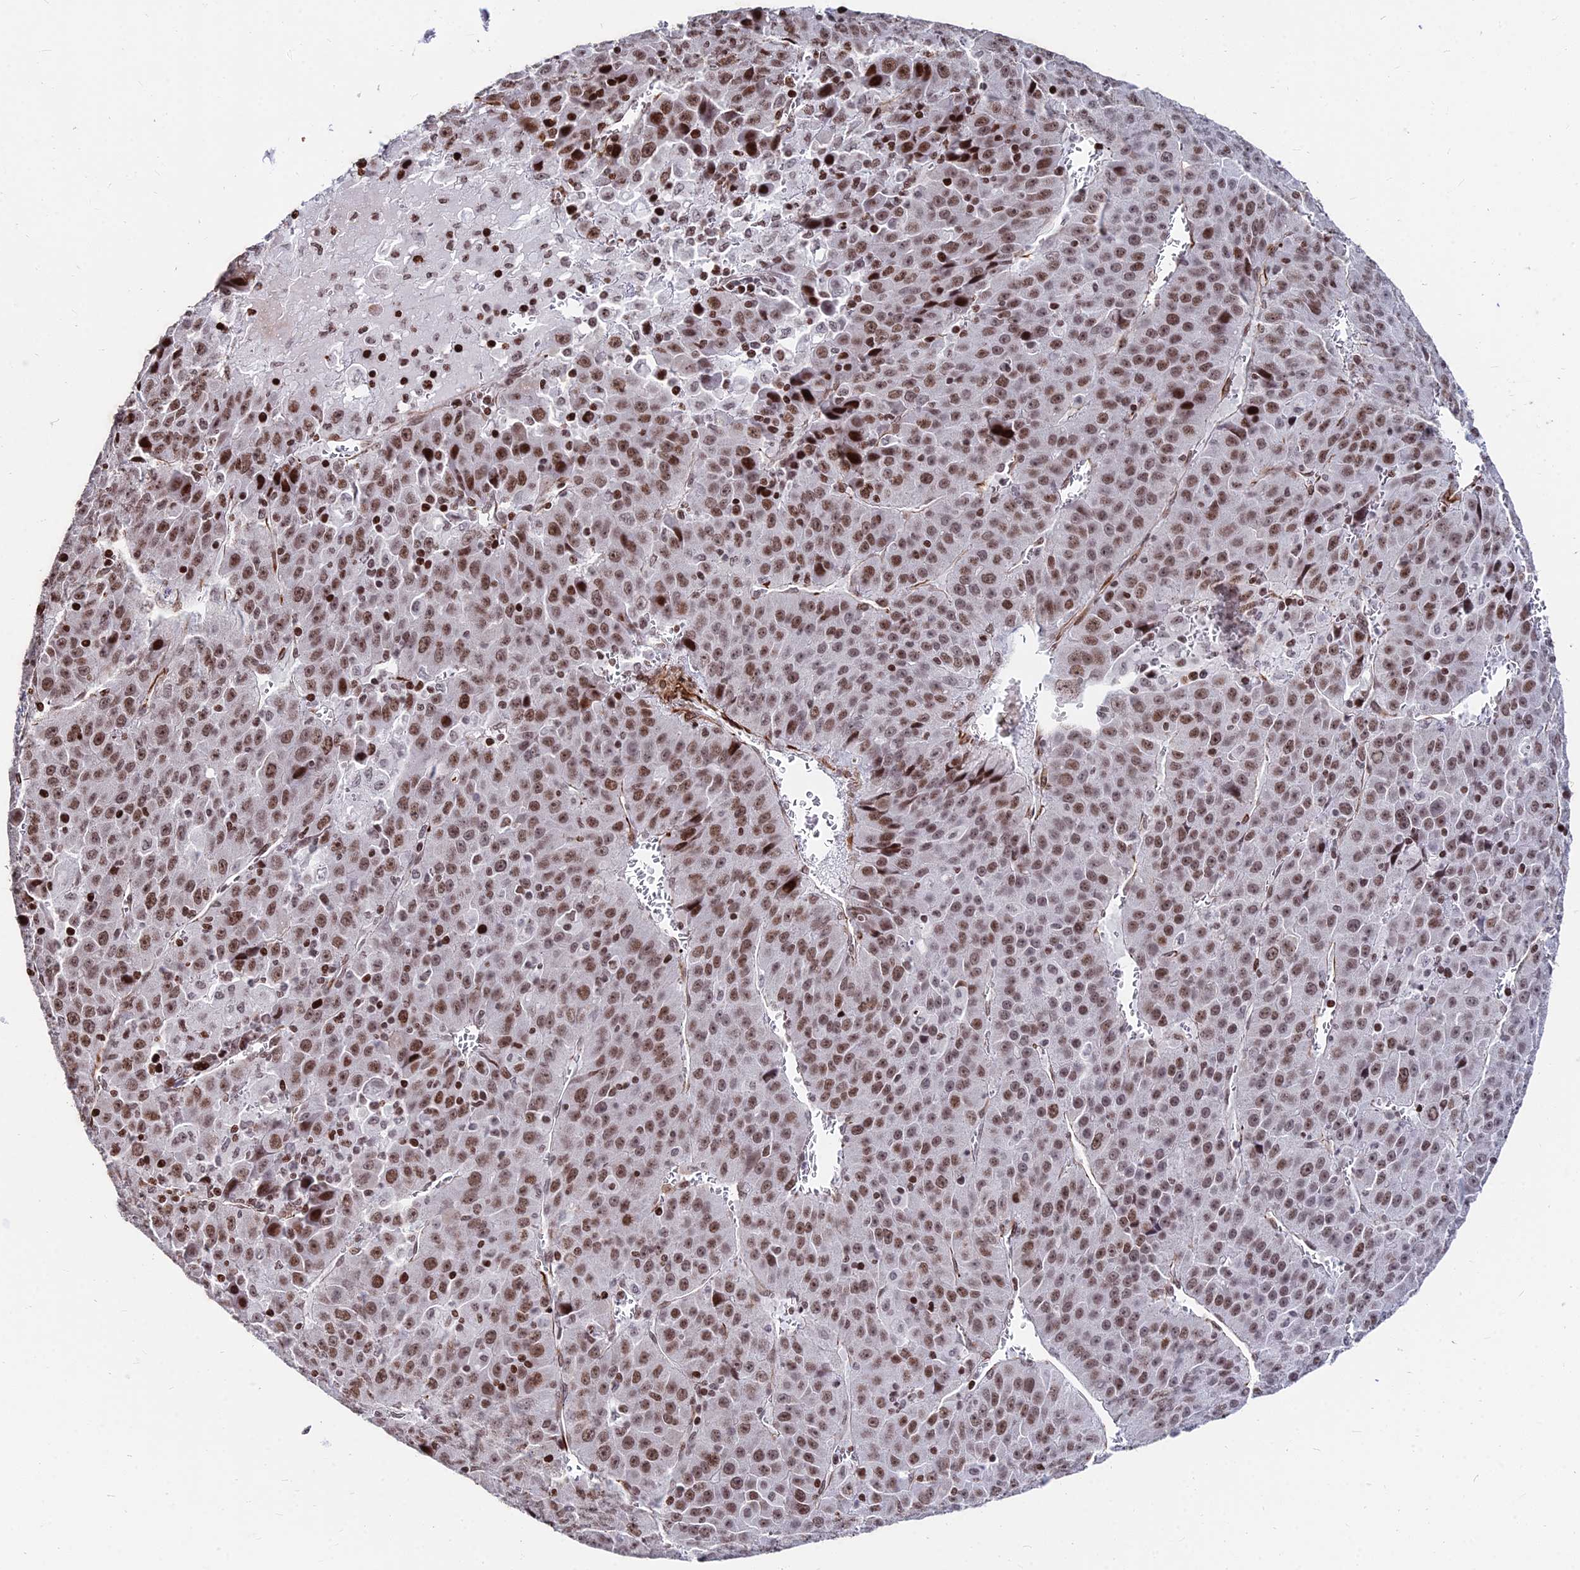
{"staining": {"intensity": "moderate", "quantity": ">75%", "location": "nuclear"}, "tissue": "liver cancer", "cell_type": "Tumor cells", "image_type": "cancer", "snomed": [{"axis": "morphology", "description": "Carcinoma, Hepatocellular, NOS"}, {"axis": "topography", "description": "Liver"}], "caption": "This histopathology image exhibits immunohistochemistry (IHC) staining of hepatocellular carcinoma (liver), with medium moderate nuclear staining in approximately >75% of tumor cells.", "gene": "NYAP2", "patient": {"sex": "female", "age": 53}}